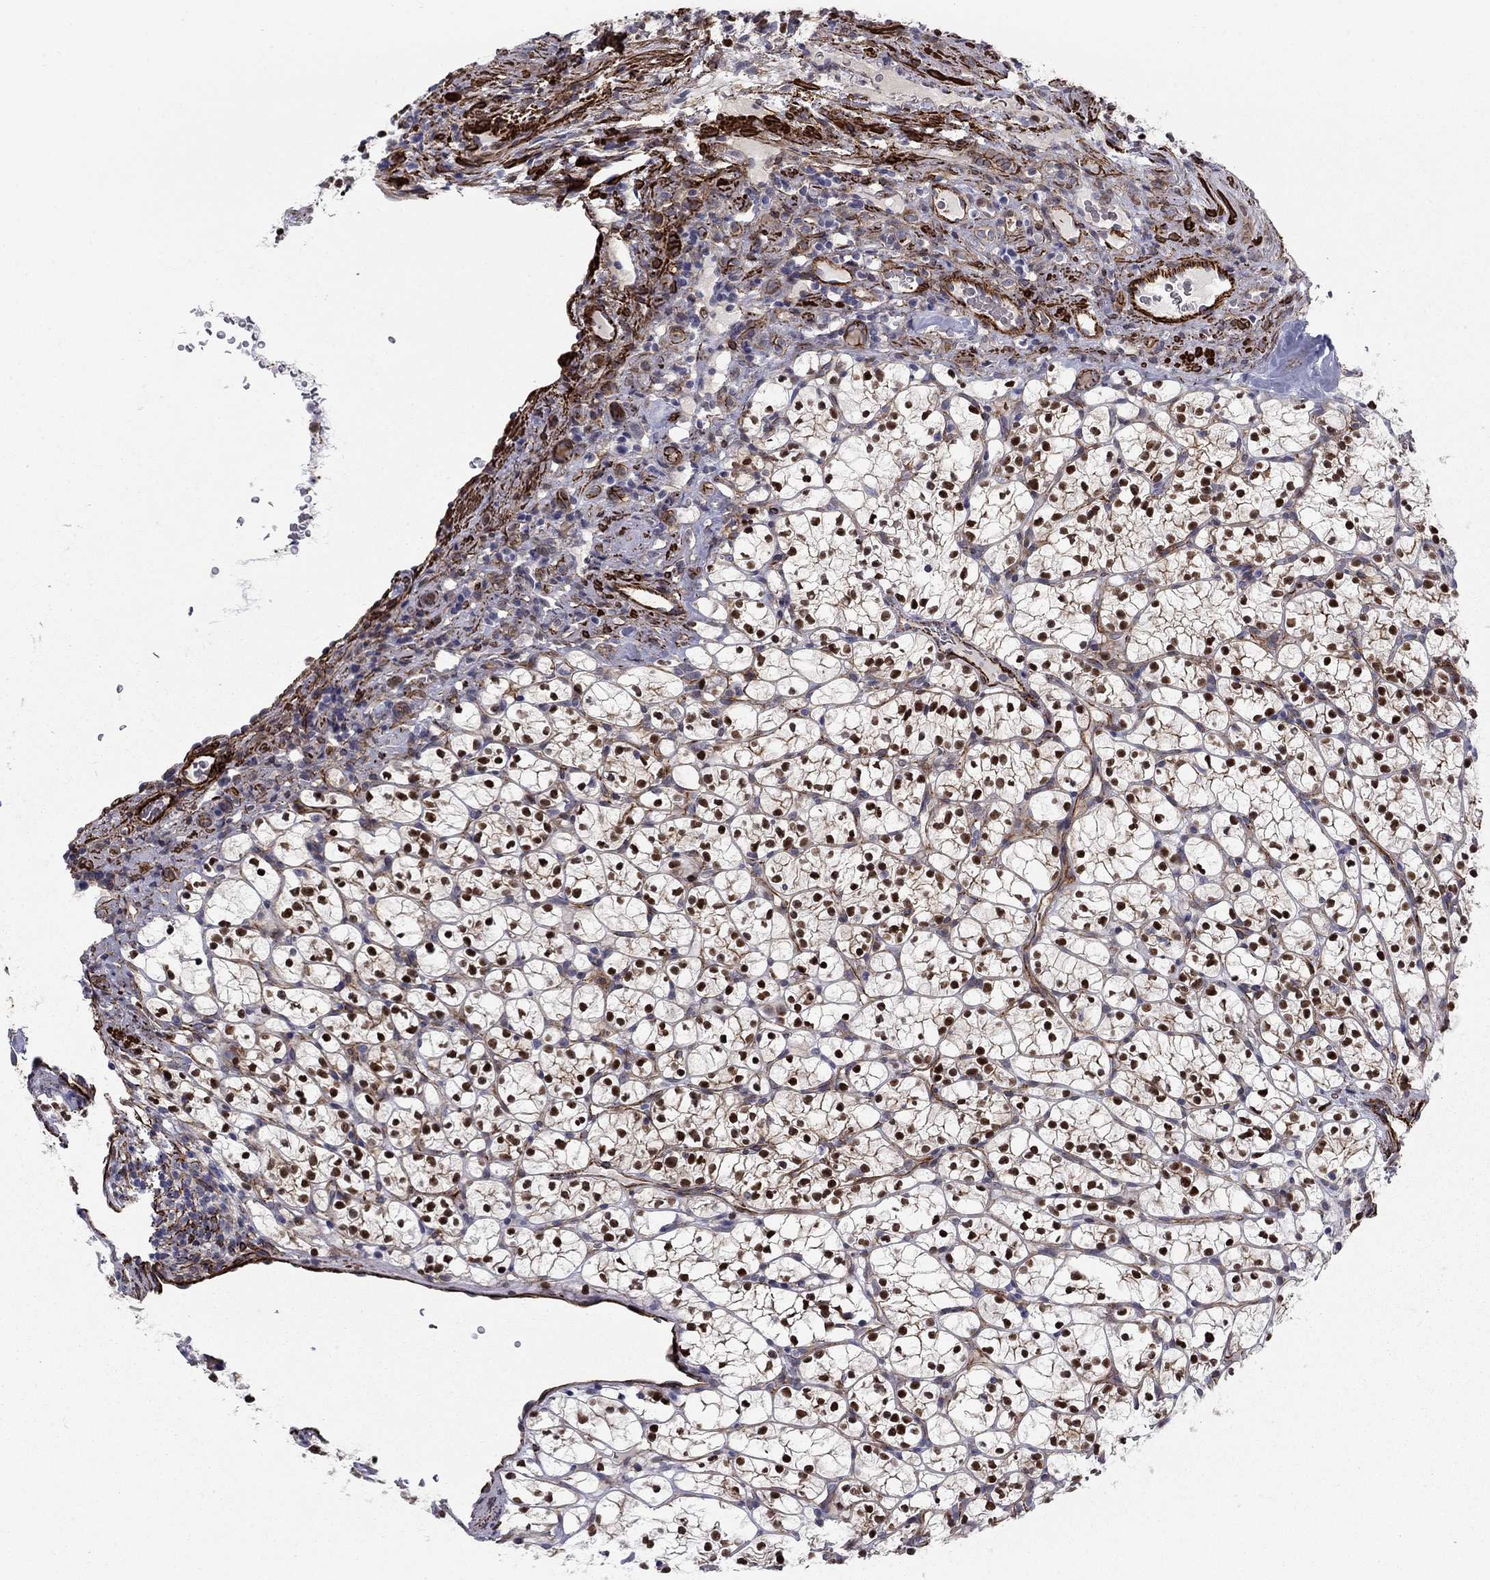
{"staining": {"intensity": "strong", "quantity": ">75%", "location": "nuclear"}, "tissue": "renal cancer", "cell_type": "Tumor cells", "image_type": "cancer", "snomed": [{"axis": "morphology", "description": "Adenocarcinoma, NOS"}, {"axis": "topography", "description": "Kidney"}], "caption": "DAB immunohistochemical staining of human renal cancer demonstrates strong nuclear protein expression in about >75% of tumor cells. Nuclei are stained in blue.", "gene": "KRBA1", "patient": {"sex": "female", "age": 89}}